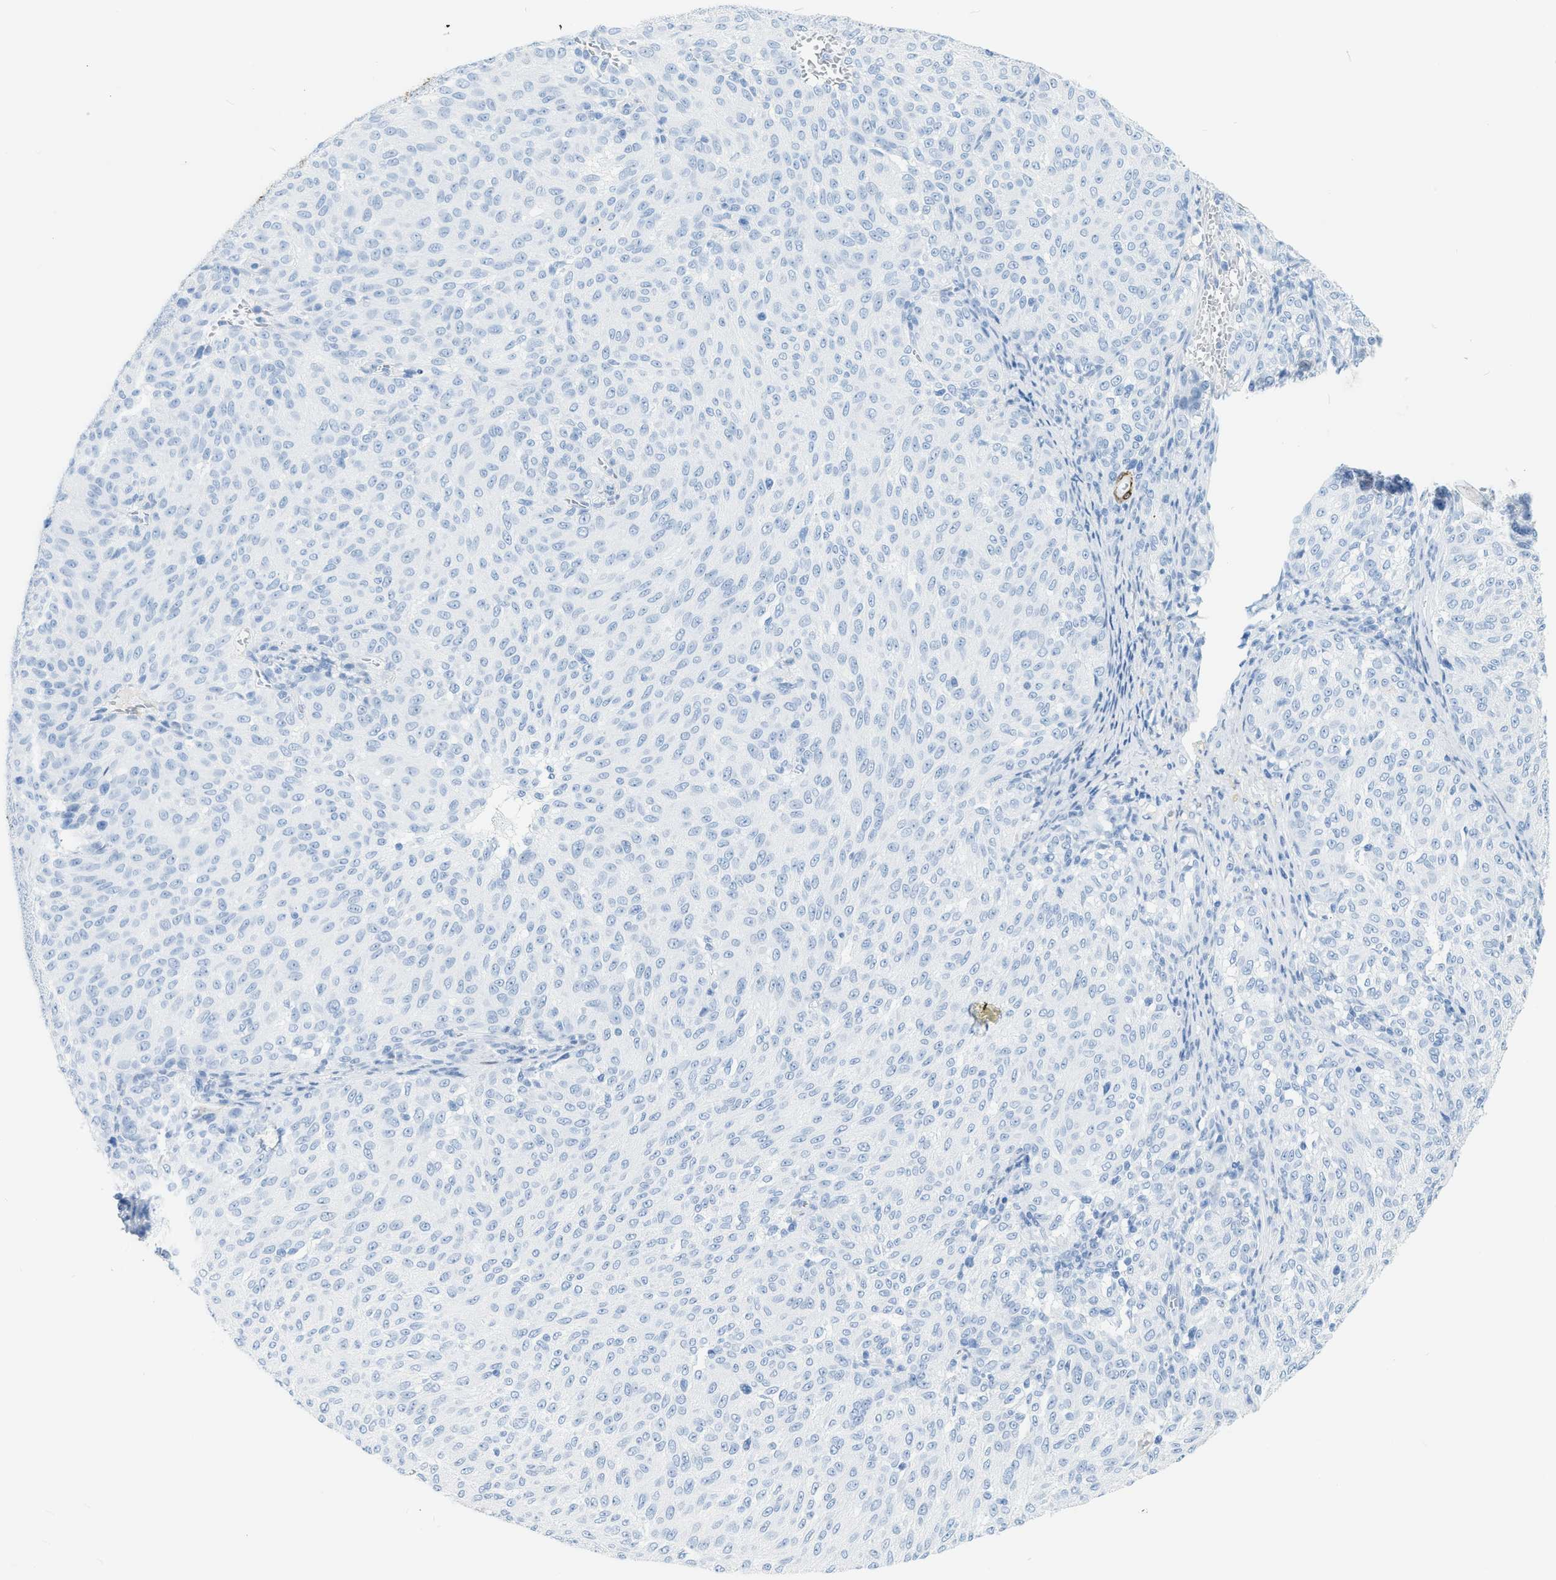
{"staining": {"intensity": "negative", "quantity": "none", "location": "none"}, "tissue": "melanoma", "cell_type": "Tumor cells", "image_type": "cancer", "snomed": [{"axis": "morphology", "description": "Malignant melanoma, NOS"}, {"axis": "topography", "description": "Skin"}], "caption": "Malignant melanoma stained for a protein using immunohistochemistry (IHC) exhibits no expression tumor cells.", "gene": "DES", "patient": {"sex": "female", "age": 72}}